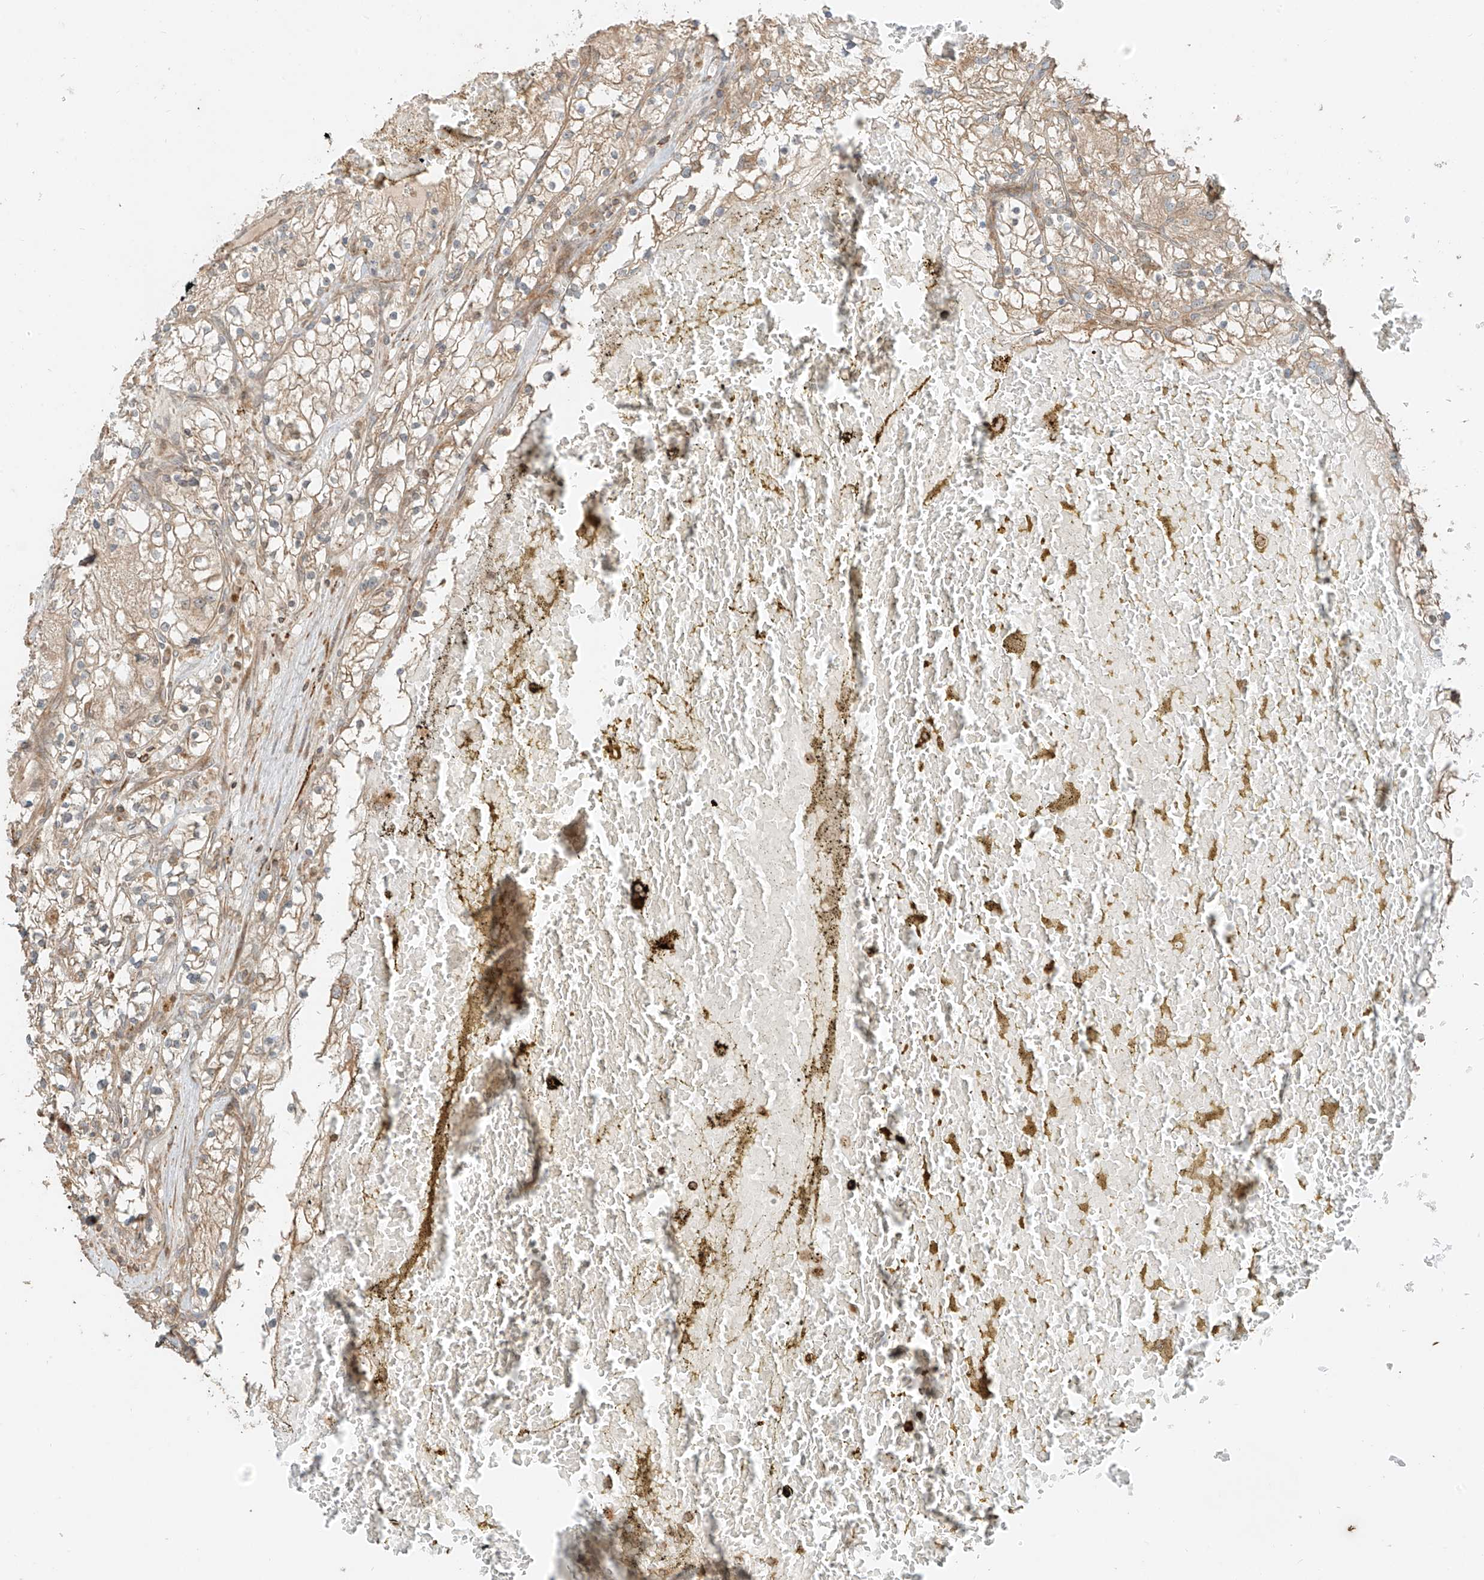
{"staining": {"intensity": "weak", "quantity": ">75%", "location": "cytoplasmic/membranous"}, "tissue": "renal cancer", "cell_type": "Tumor cells", "image_type": "cancer", "snomed": [{"axis": "morphology", "description": "Normal tissue, NOS"}, {"axis": "morphology", "description": "Adenocarcinoma, NOS"}, {"axis": "topography", "description": "Kidney"}], "caption": "This histopathology image shows IHC staining of human renal cancer, with low weak cytoplasmic/membranous staining in about >75% of tumor cells.", "gene": "ANKZF1", "patient": {"sex": "male", "age": 68}}